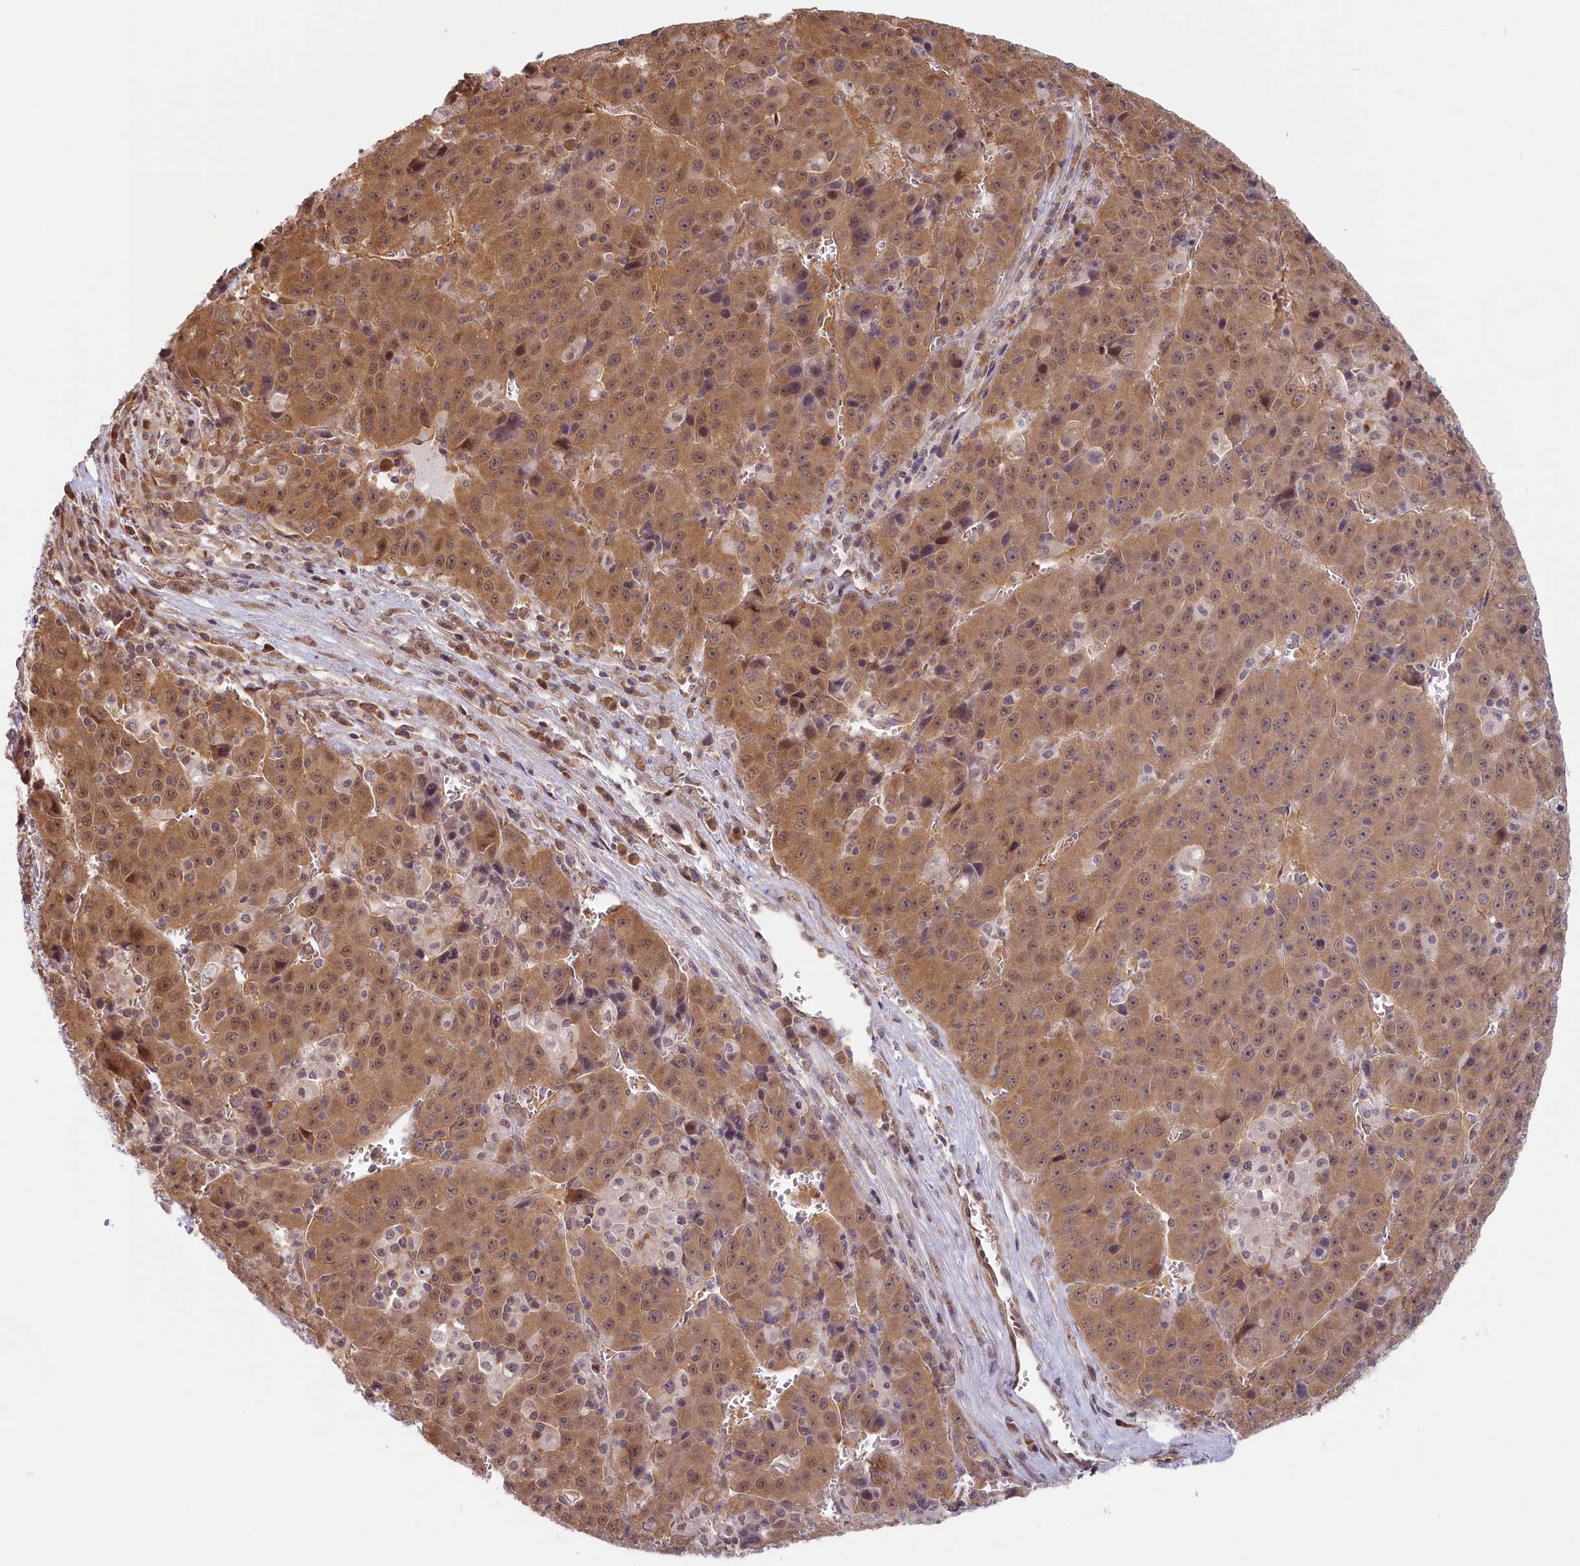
{"staining": {"intensity": "moderate", "quantity": ">75%", "location": "cytoplasmic/membranous,nuclear"}, "tissue": "liver cancer", "cell_type": "Tumor cells", "image_type": "cancer", "snomed": [{"axis": "morphology", "description": "Carcinoma, Hepatocellular, NOS"}, {"axis": "topography", "description": "Liver"}], "caption": "Protein expression by immunohistochemistry shows moderate cytoplasmic/membranous and nuclear staining in approximately >75% of tumor cells in liver cancer (hepatocellular carcinoma).", "gene": "C19orf44", "patient": {"sex": "female", "age": 53}}